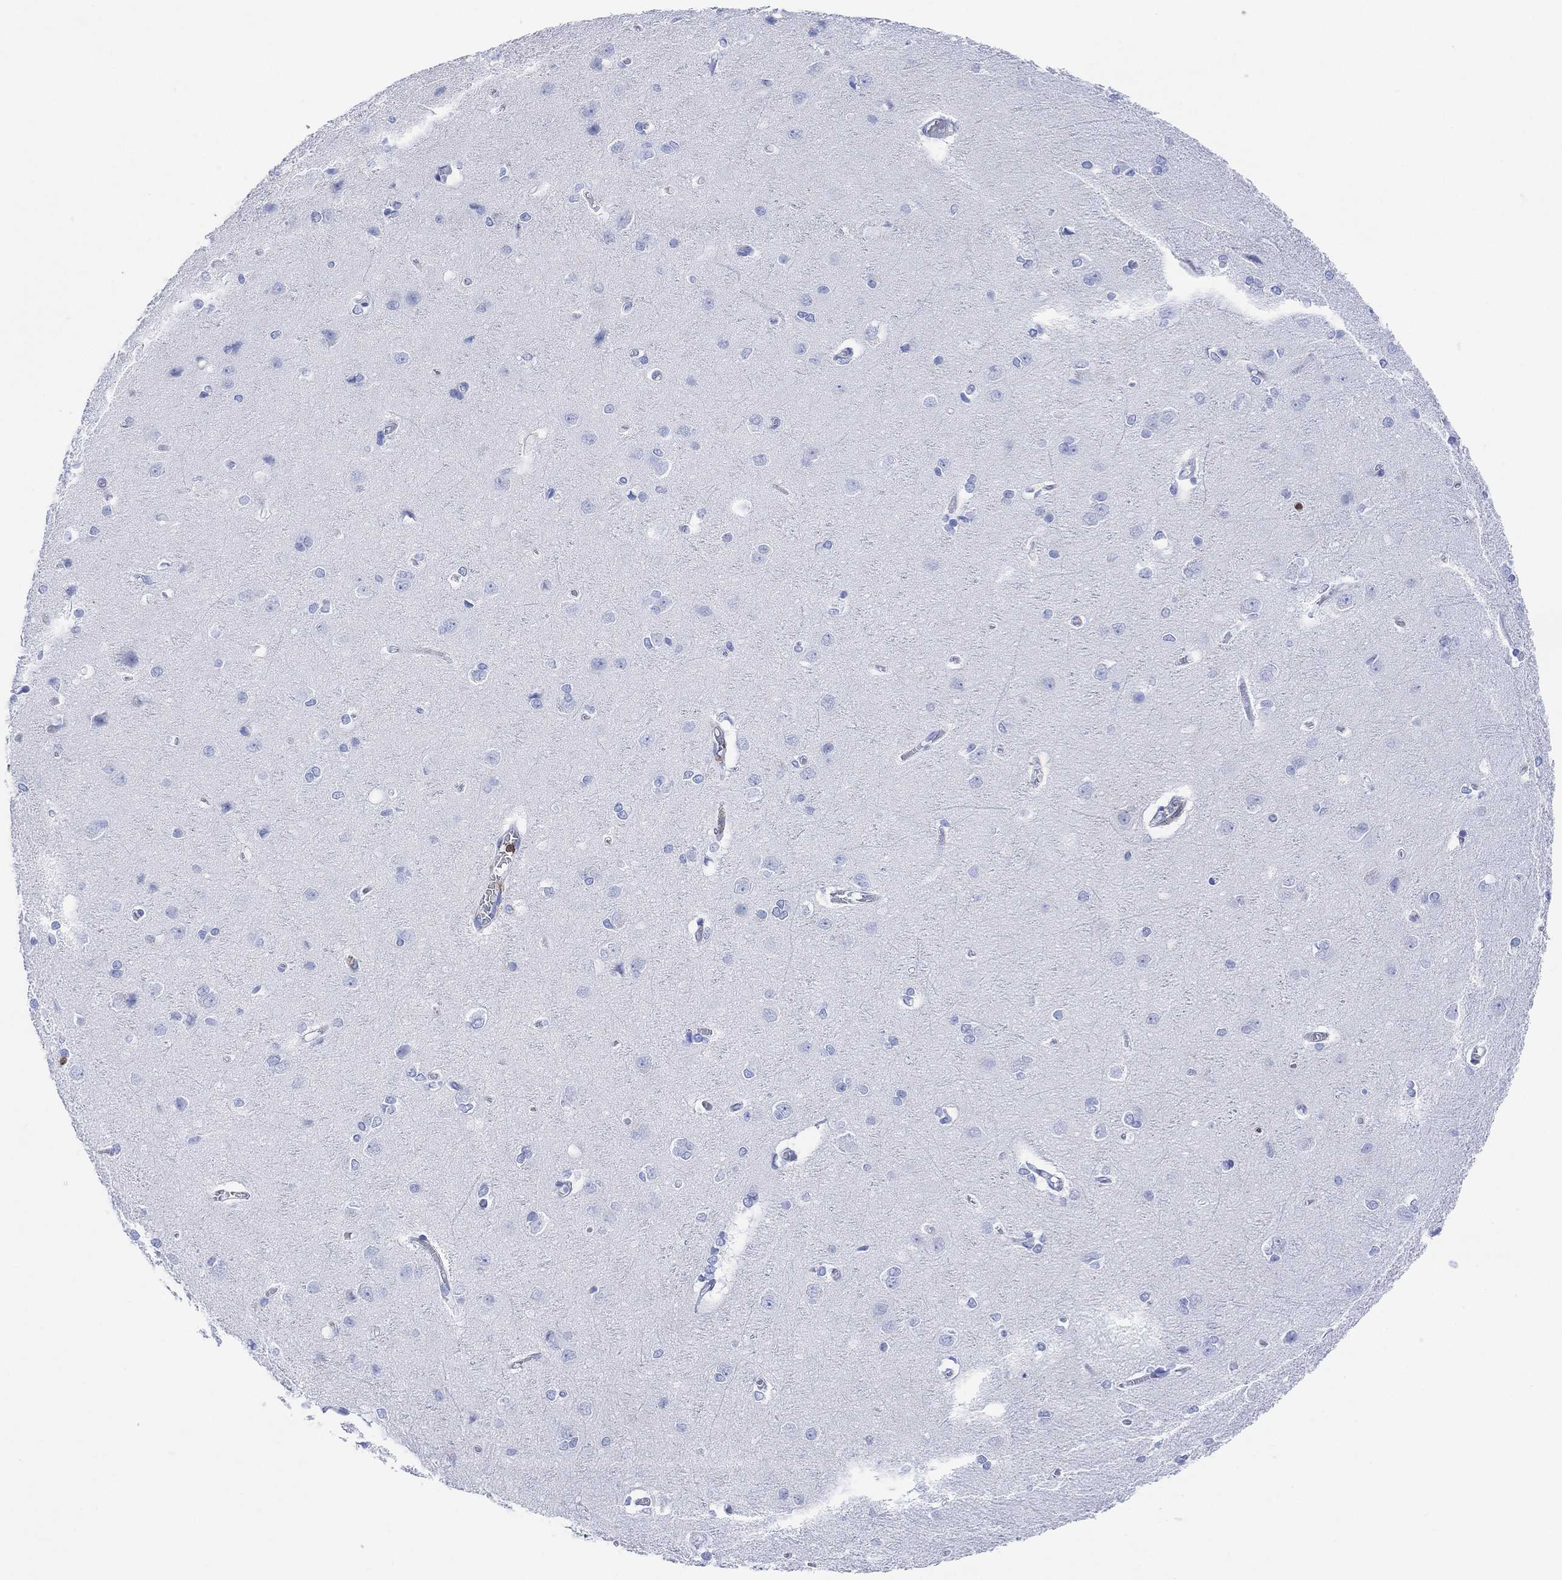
{"staining": {"intensity": "negative", "quantity": "none", "location": "none"}, "tissue": "cerebral cortex", "cell_type": "Endothelial cells", "image_type": "normal", "snomed": [{"axis": "morphology", "description": "Normal tissue, NOS"}, {"axis": "topography", "description": "Cerebral cortex"}], "caption": "This histopathology image is of unremarkable cerebral cortex stained with immunohistochemistry (IHC) to label a protein in brown with the nuclei are counter-stained blue. There is no staining in endothelial cells.", "gene": "GPR65", "patient": {"sex": "male", "age": 37}}